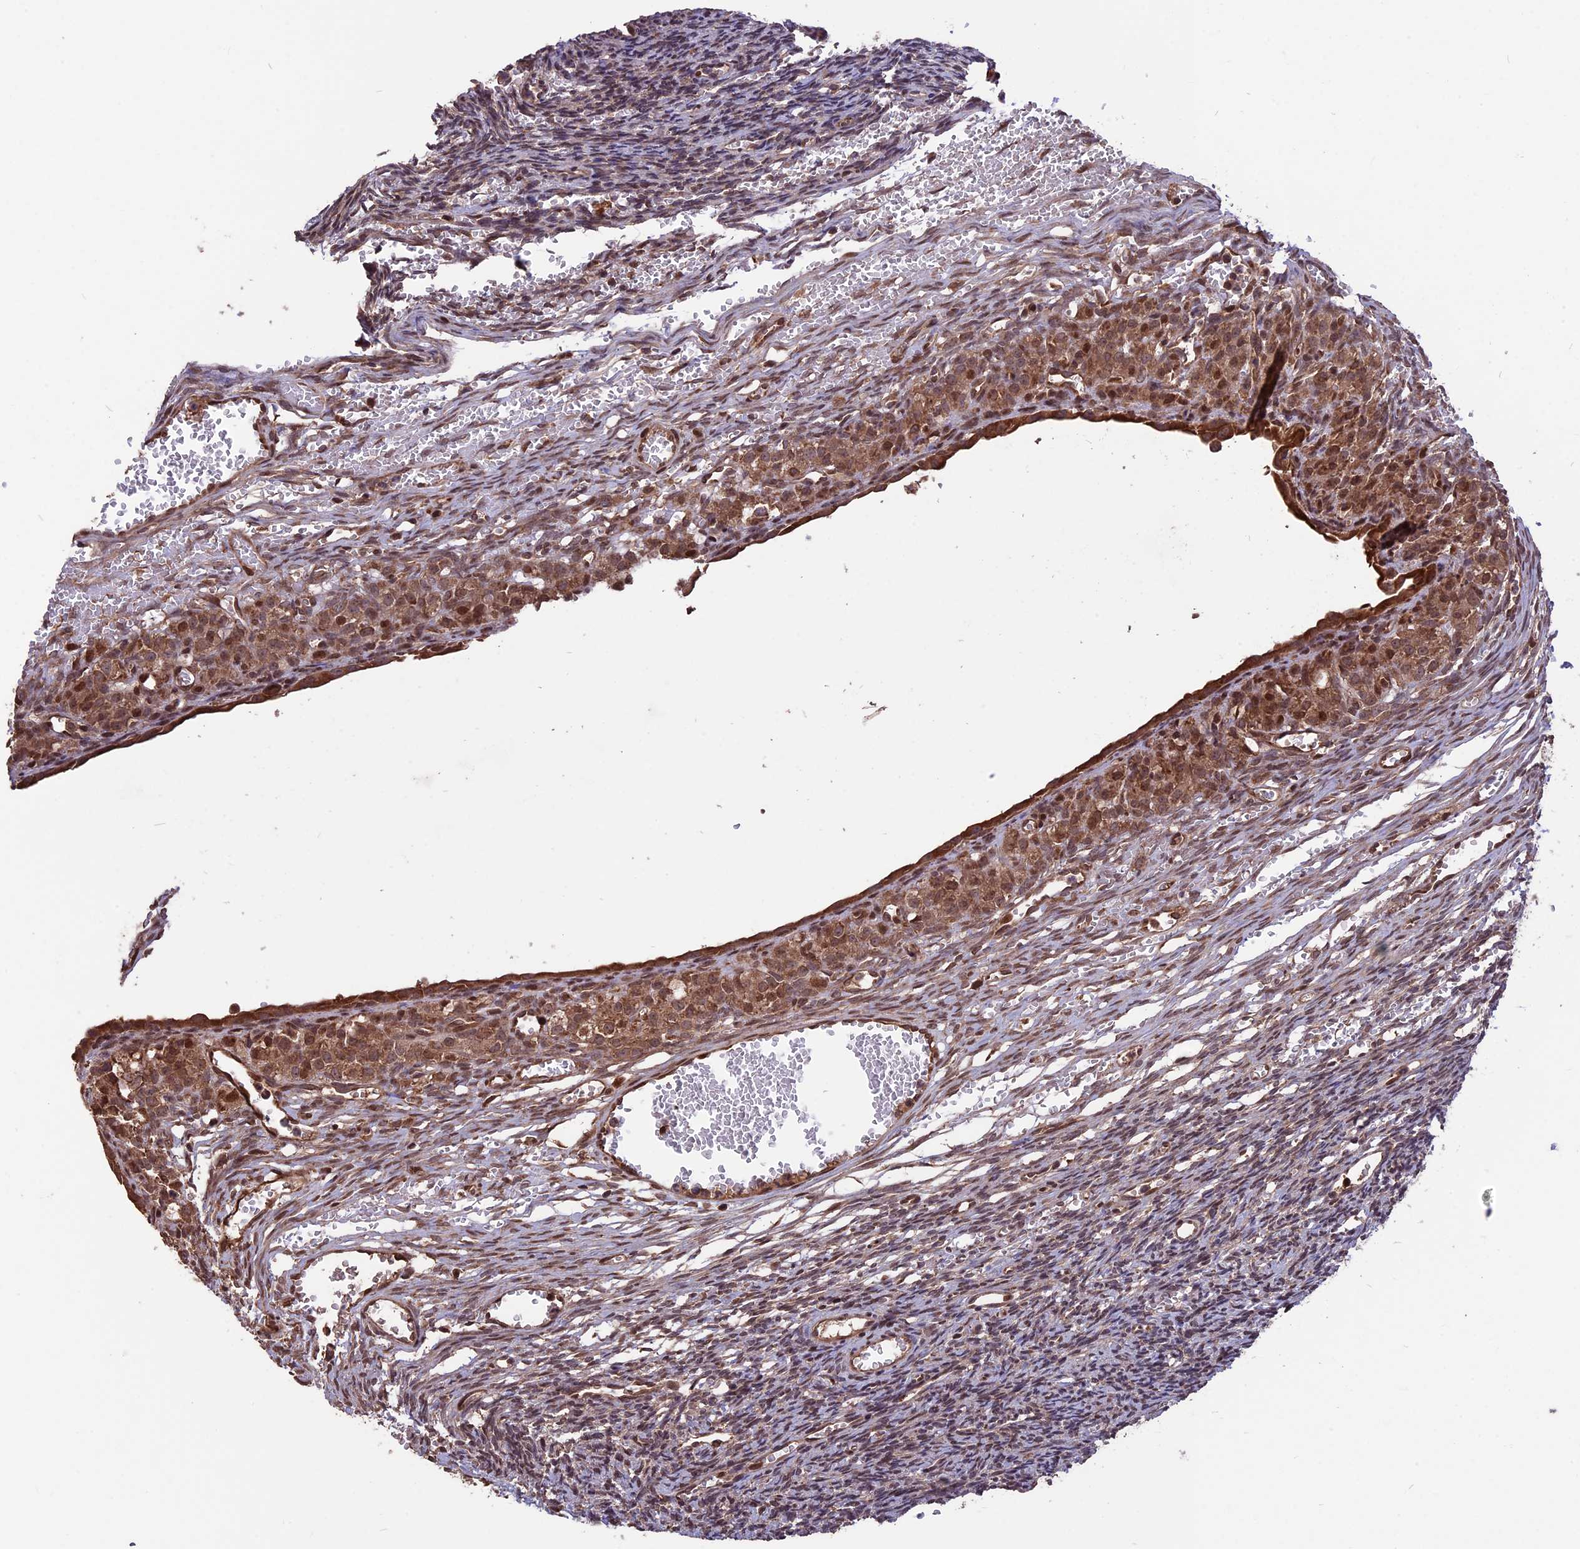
{"staining": {"intensity": "weak", "quantity": "<25%", "location": "cytoplasmic/membranous"}, "tissue": "ovary", "cell_type": "Ovarian stroma cells", "image_type": "normal", "snomed": [{"axis": "morphology", "description": "Normal tissue, NOS"}, {"axis": "topography", "description": "Ovary"}], "caption": "Unremarkable ovary was stained to show a protein in brown. There is no significant positivity in ovarian stroma cells. (Stains: DAB (3,3'-diaminobenzidine) immunohistochemistry with hematoxylin counter stain, Microscopy: brightfield microscopy at high magnification).", "gene": "ZNF598", "patient": {"sex": "female", "age": 39}}